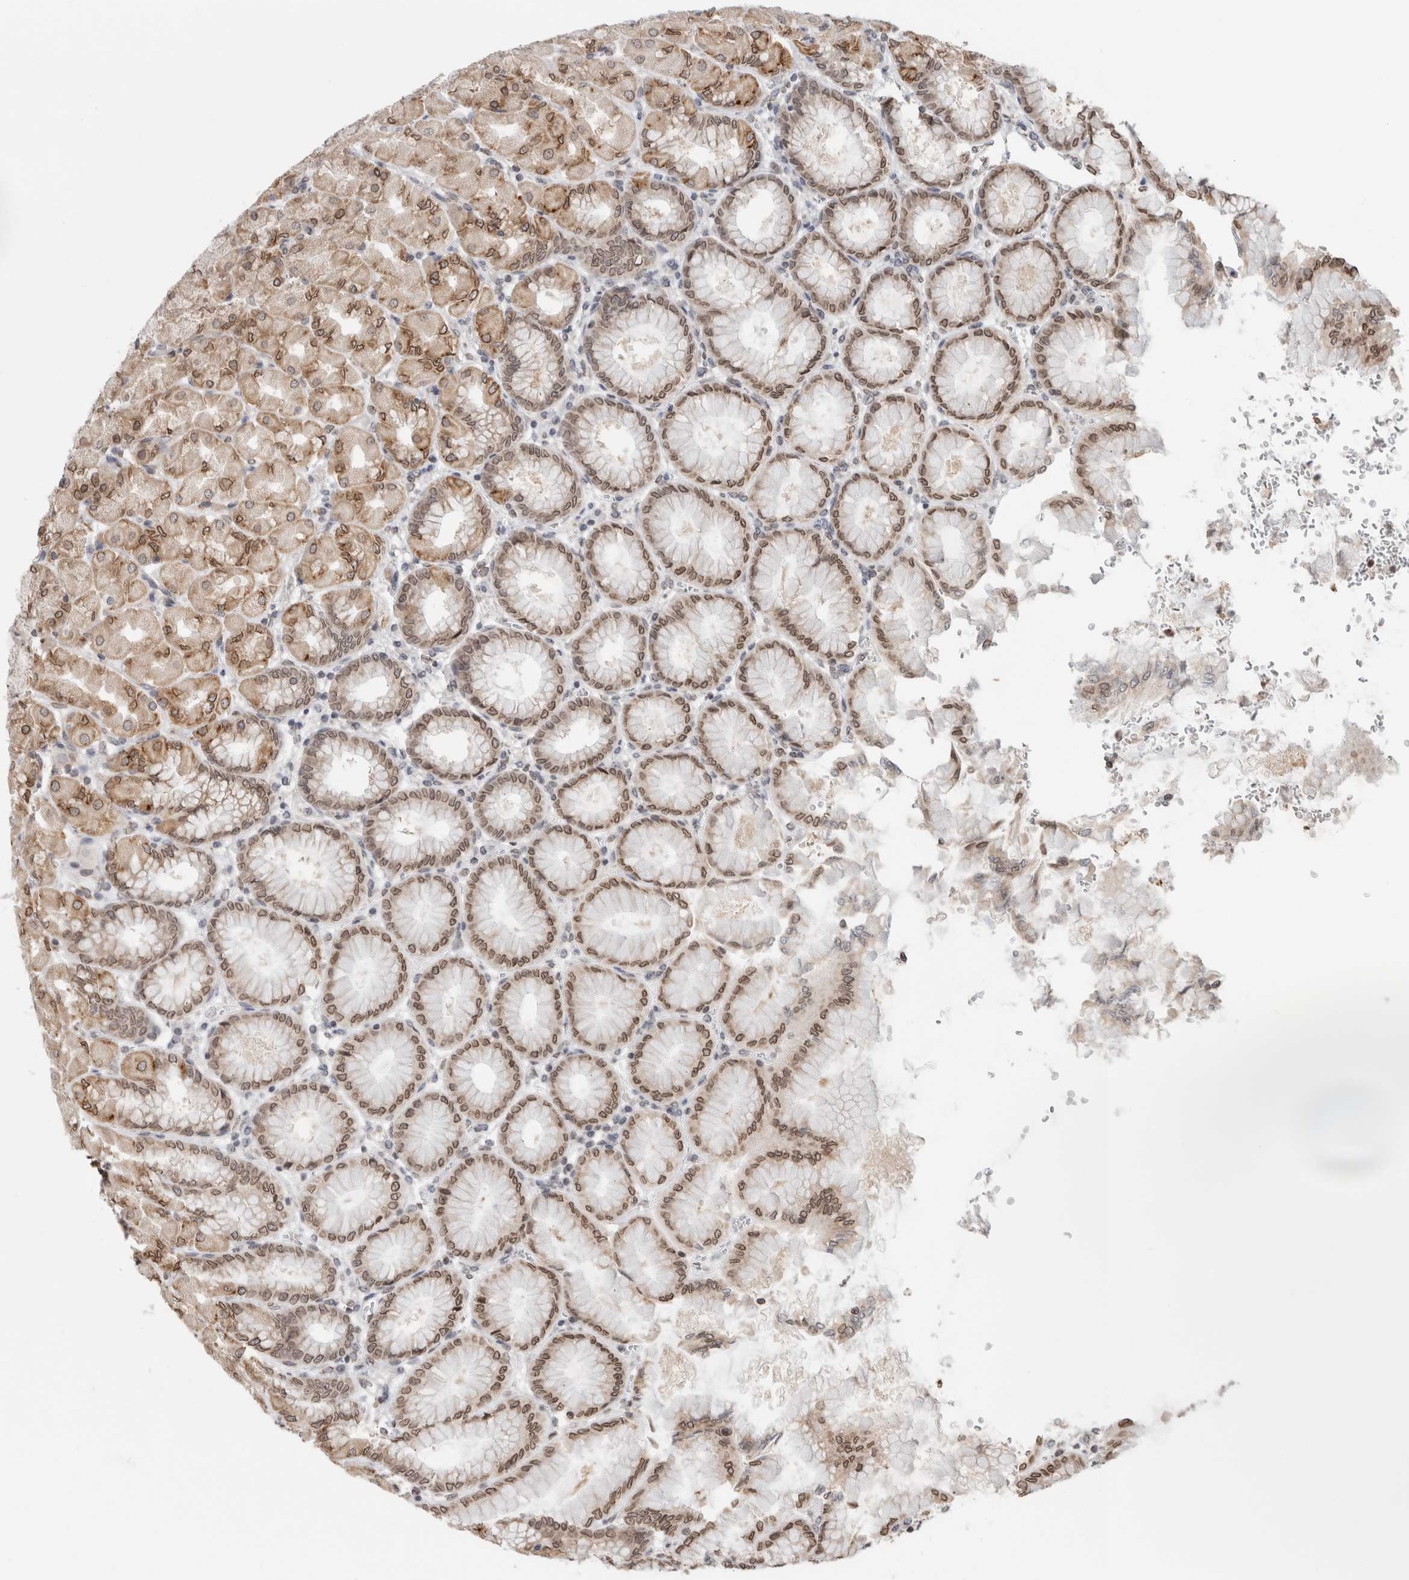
{"staining": {"intensity": "moderate", "quantity": ">75%", "location": "cytoplasmic/membranous,nuclear"}, "tissue": "stomach", "cell_type": "Glandular cells", "image_type": "normal", "snomed": [{"axis": "morphology", "description": "Normal tissue, NOS"}, {"axis": "topography", "description": "Stomach, upper"}], "caption": "High-magnification brightfield microscopy of unremarkable stomach stained with DAB (brown) and counterstained with hematoxylin (blue). glandular cells exhibit moderate cytoplasmic/membranous,nuclear staining is present in approximately>75% of cells.", "gene": "RBMX2", "patient": {"sex": "female", "age": 56}}